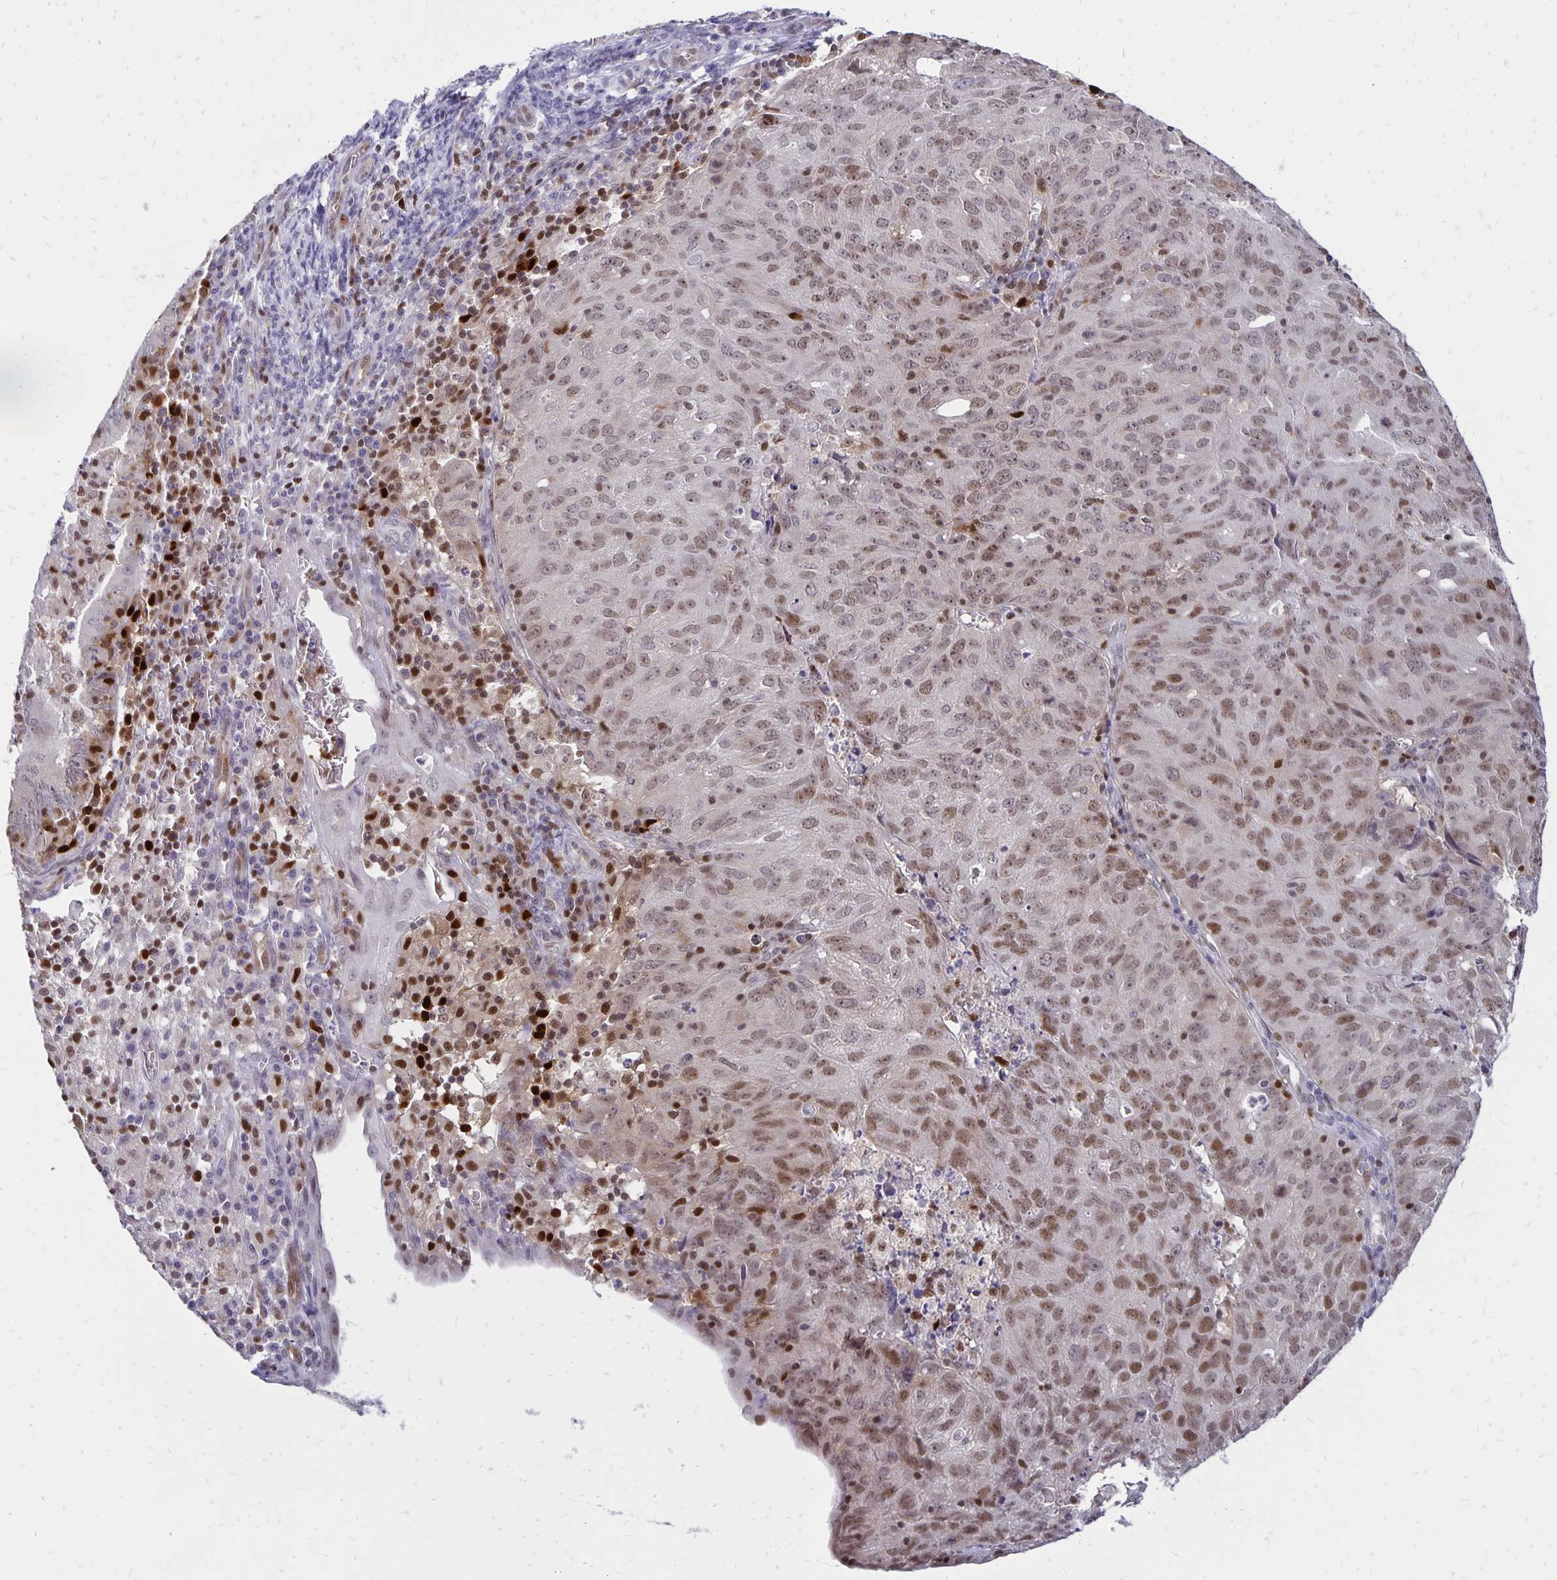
{"staining": {"intensity": "weak", "quantity": ">75%", "location": "nuclear"}, "tissue": "cervical cancer", "cell_type": "Tumor cells", "image_type": "cancer", "snomed": [{"axis": "morphology", "description": "Adenocarcinoma, NOS"}, {"axis": "topography", "description": "Cervix"}], "caption": "Tumor cells show low levels of weak nuclear expression in about >75% of cells in cervical cancer (adenocarcinoma). (Brightfield microscopy of DAB IHC at high magnification).", "gene": "DCK", "patient": {"sex": "female", "age": 56}}